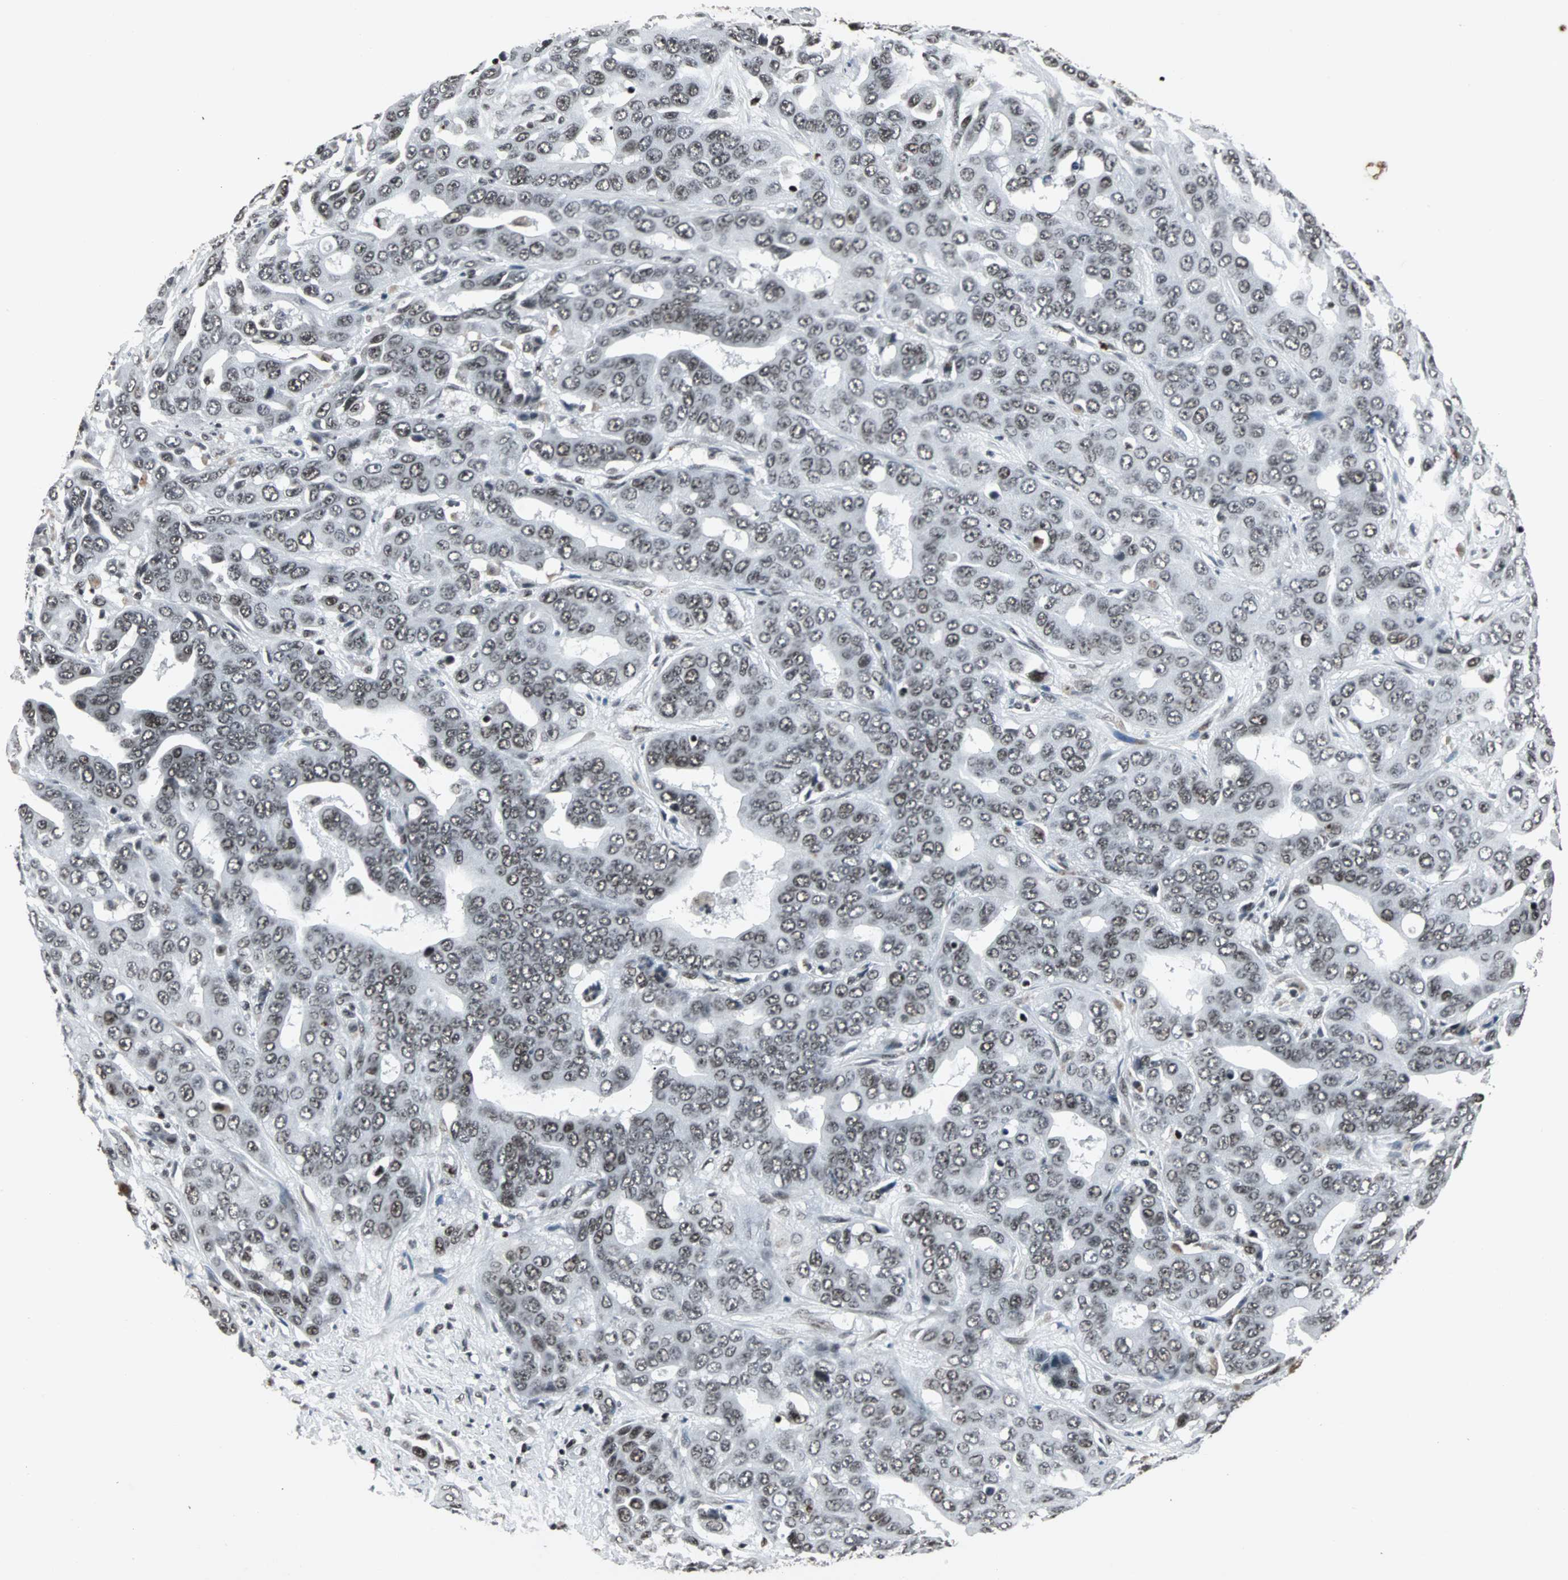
{"staining": {"intensity": "moderate", "quantity": "25%-75%", "location": "nuclear"}, "tissue": "liver cancer", "cell_type": "Tumor cells", "image_type": "cancer", "snomed": [{"axis": "morphology", "description": "Cholangiocarcinoma"}, {"axis": "topography", "description": "Liver"}], "caption": "The histopathology image demonstrates staining of cholangiocarcinoma (liver), revealing moderate nuclear protein positivity (brown color) within tumor cells.", "gene": "PNKP", "patient": {"sex": "female", "age": 52}}